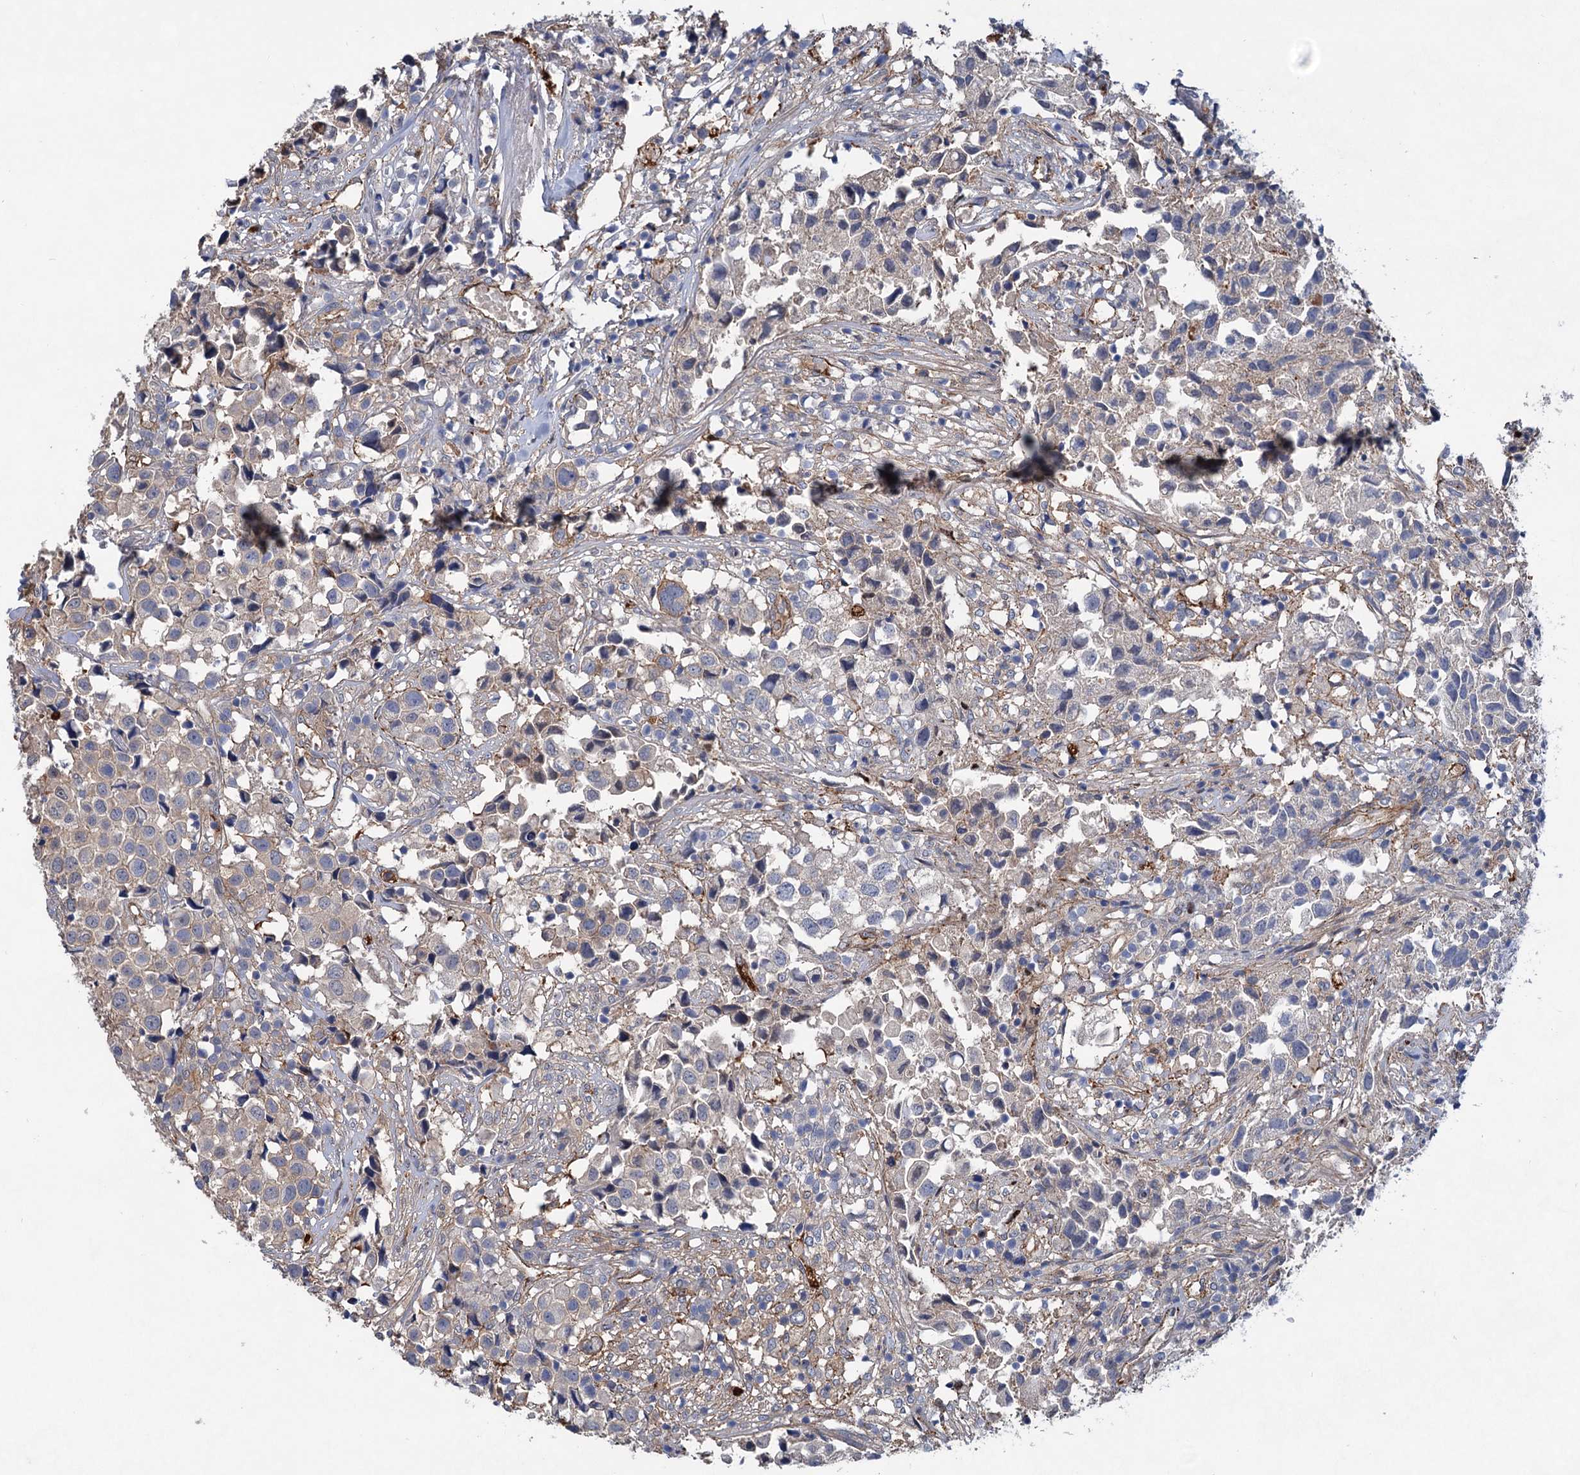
{"staining": {"intensity": "negative", "quantity": "none", "location": "none"}, "tissue": "urothelial cancer", "cell_type": "Tumor cells", "image_type": "cancer", "snomed": [{"axis": "morphology", "description": "Urothelial carcinoma, High grade"}, {"axis": "topography", "description": "Urinary bladder"}], "caption": "Immunohistochemical staining of high-grade urothelial carcinoma shows no significant staining in tumor cells.", "gene": "TMTC3", "patient": {"sex": "female", "age": 75}}